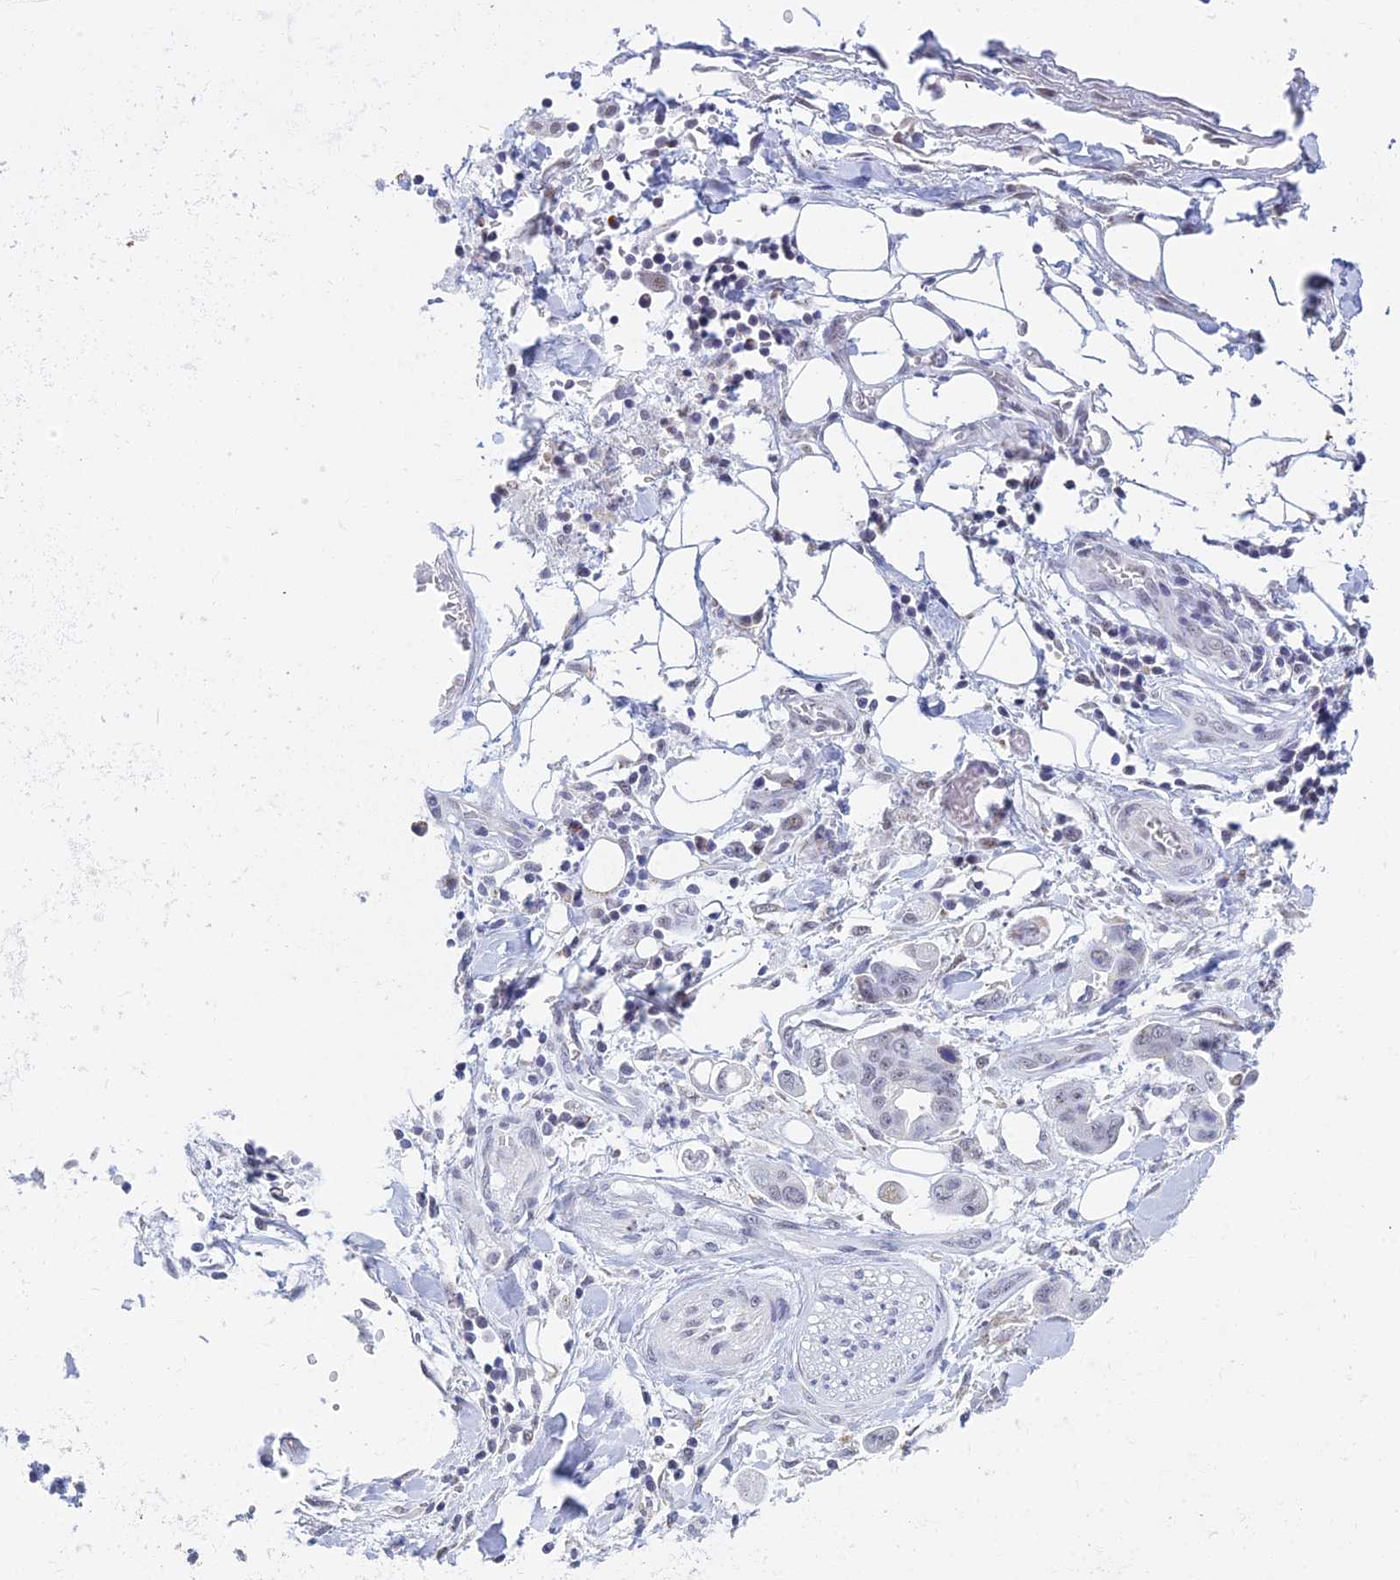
{"staining": {"intensity": "negative", "quantity": "none", "location": "none"}, "tissue": "stomach cancer", "cell_type": "Tumor cells", "image_type": "cancer", "snomed": [{"axis": "morphology", "description": "Adenocarcinoma, NOS"}, {"axis": "topography", "description": "Stomach"}], "caption": "The IHC image has no significant expression in tumor cells of stomach adenocarcinoma tissue.", "gene": "KLF14", "patient": {"sex": "male", "age": 62}}